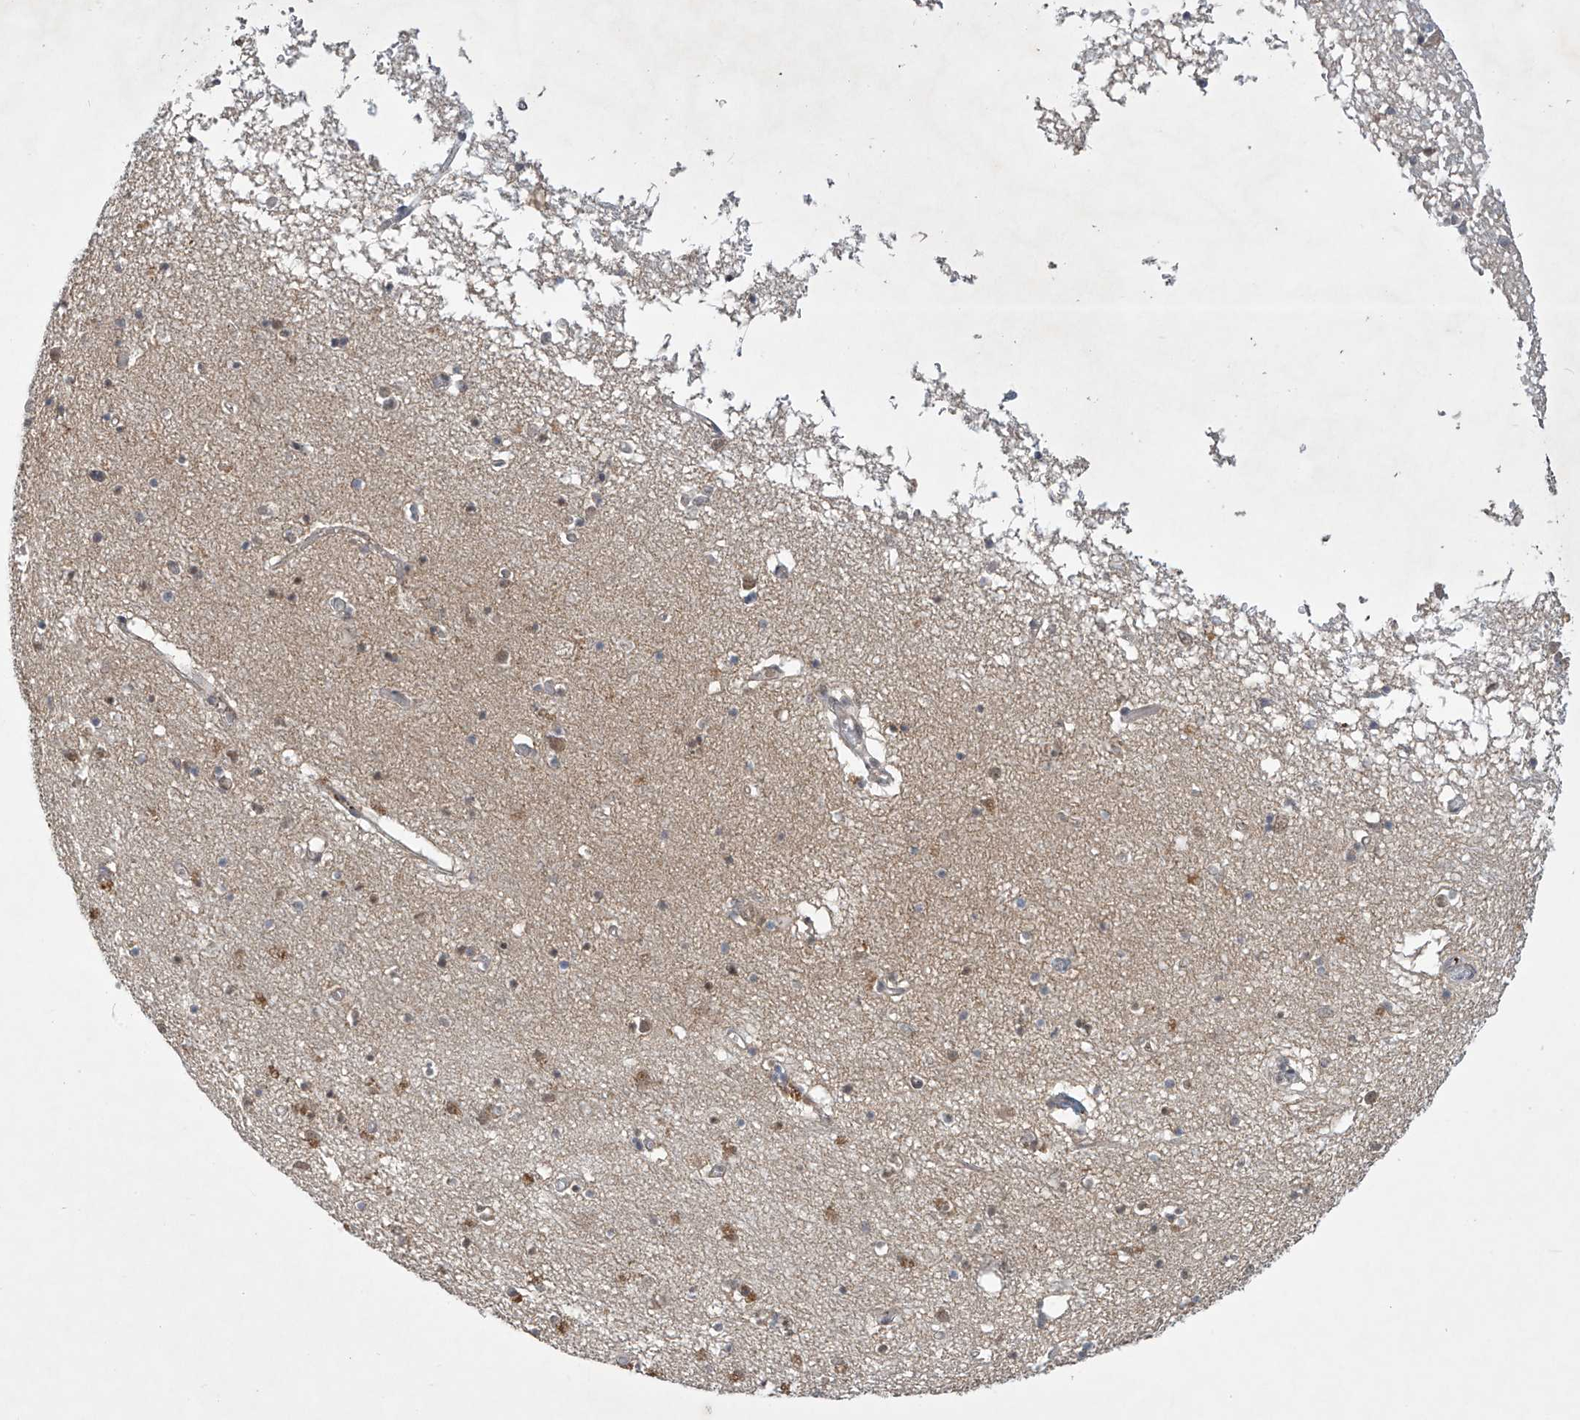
{"staining": {"intensity": "moderate", "quantity": "<25%", "location": "cytoplasmic/membranous"}, "tissue": "hippocampus", "cell_type": "Glial cells", "image_type": "normal", "snomed": [{"axis": "morphology", "description": "Normal tissue, NOS"}, {"axis": "topography", "description": "Hippocampus"}], "caption": "Human hippocampus stained with a brown dye demonstrates moderate cytoplasmic/membranous positive positivity in about <25% of glial cells.", "gene": "LCOR", "patient": {"sex": "male", "age": 70}}